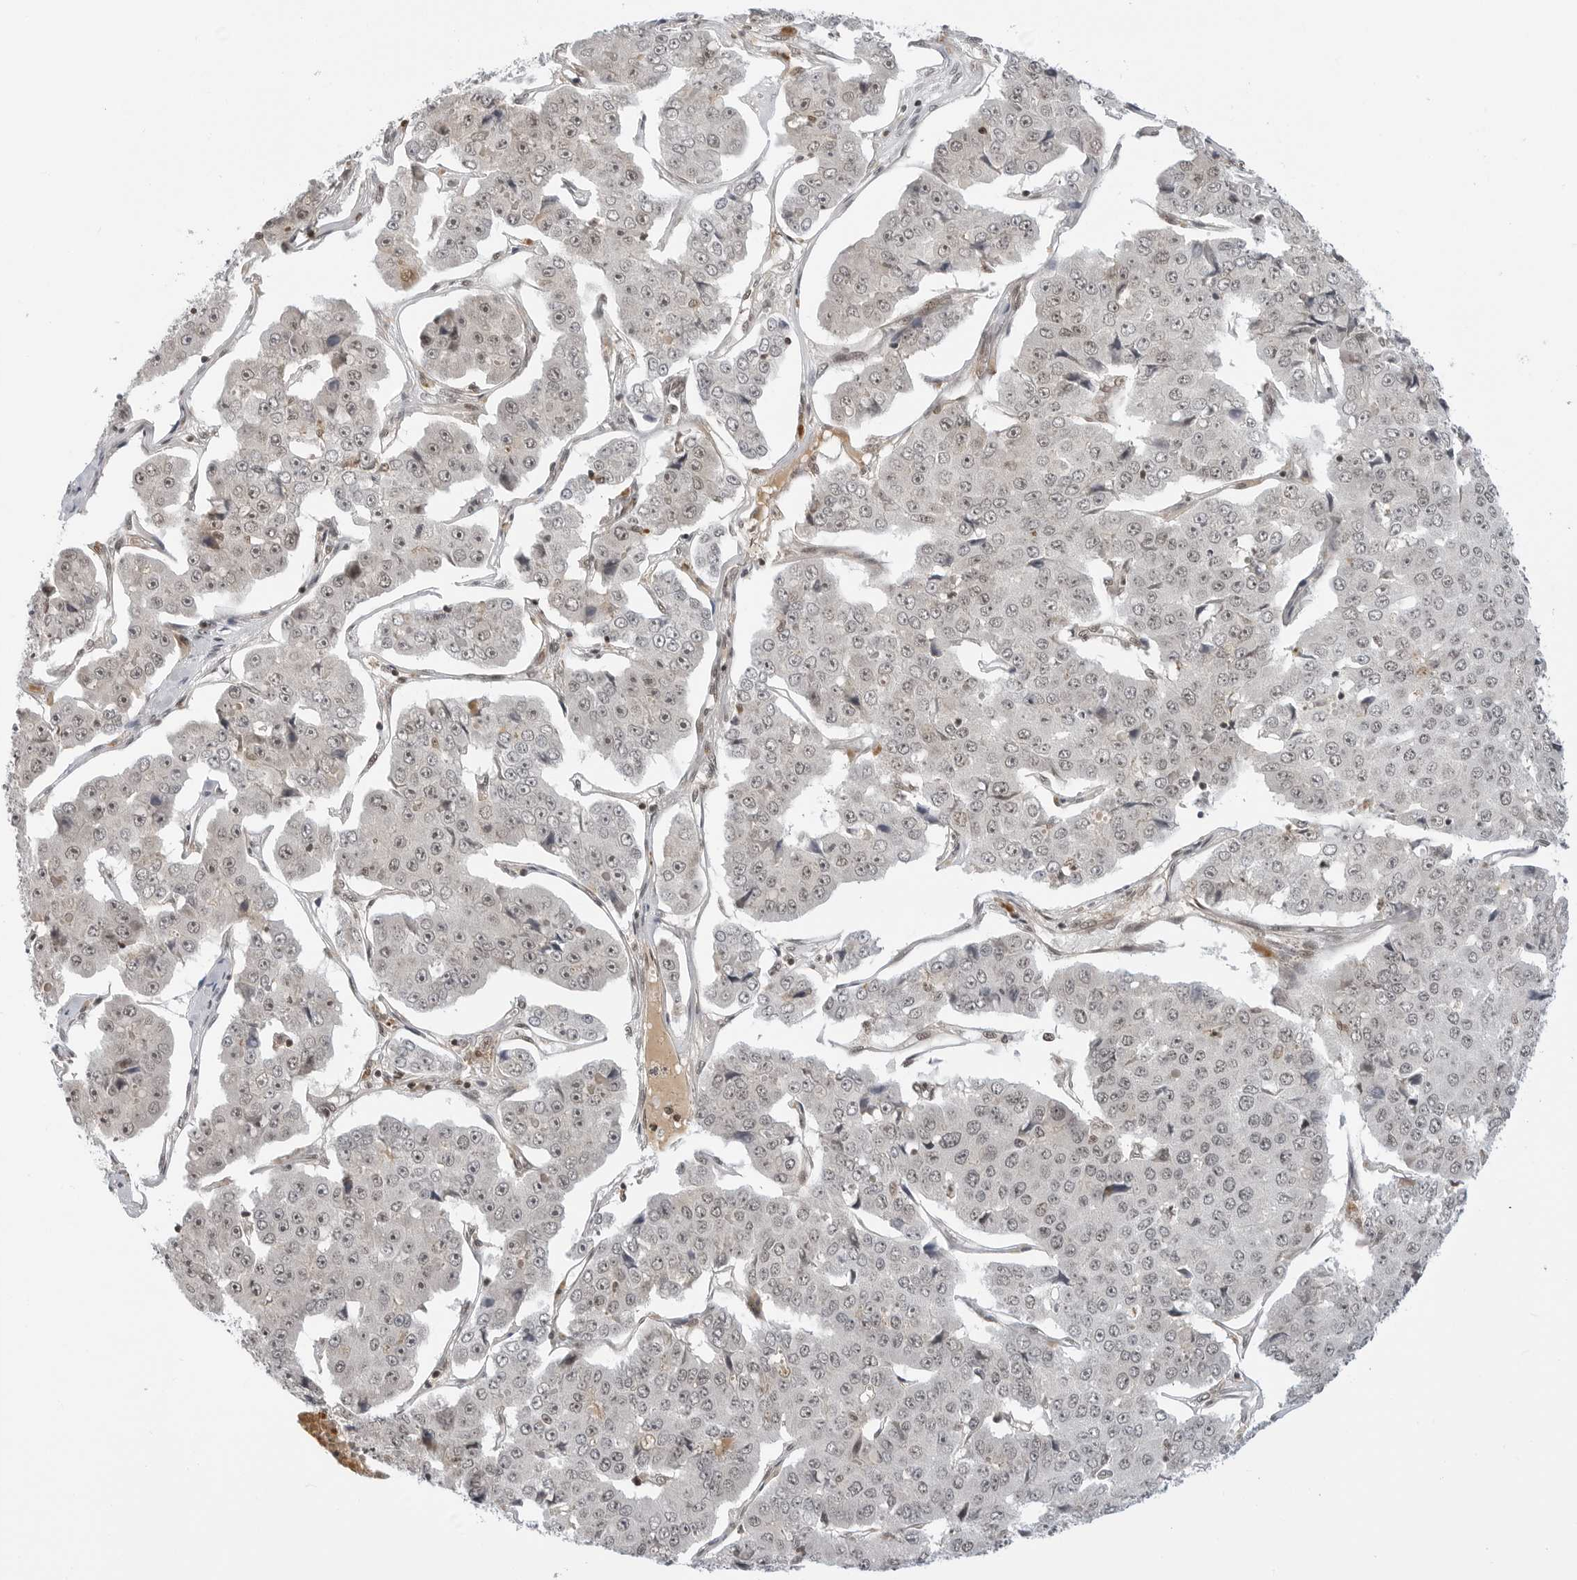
{"staining": {"intensity": "weak", "quantity": "25%-75%", "location": "nuclear"}, "tissue": "pancreatic cancer", "cell_type": "Tumor cells", "image_type": "cancer", "snomed": [{"axis": "morphology", "description": "Adenocarcinoma, NOS"}, {"axis": "topography", "description": "Pancreas"}], "caption": "High-magnification brightfield microscopy of pancreatic cancer stained with DAB (brown) and counterstained with hematoxylin (blue). tumor cells exhibit weak nuclear positivity is appreciated in approximately25%-75% of cells.", "gene": "C8orf33", "patient": {"sex": "male", "age": 50}}